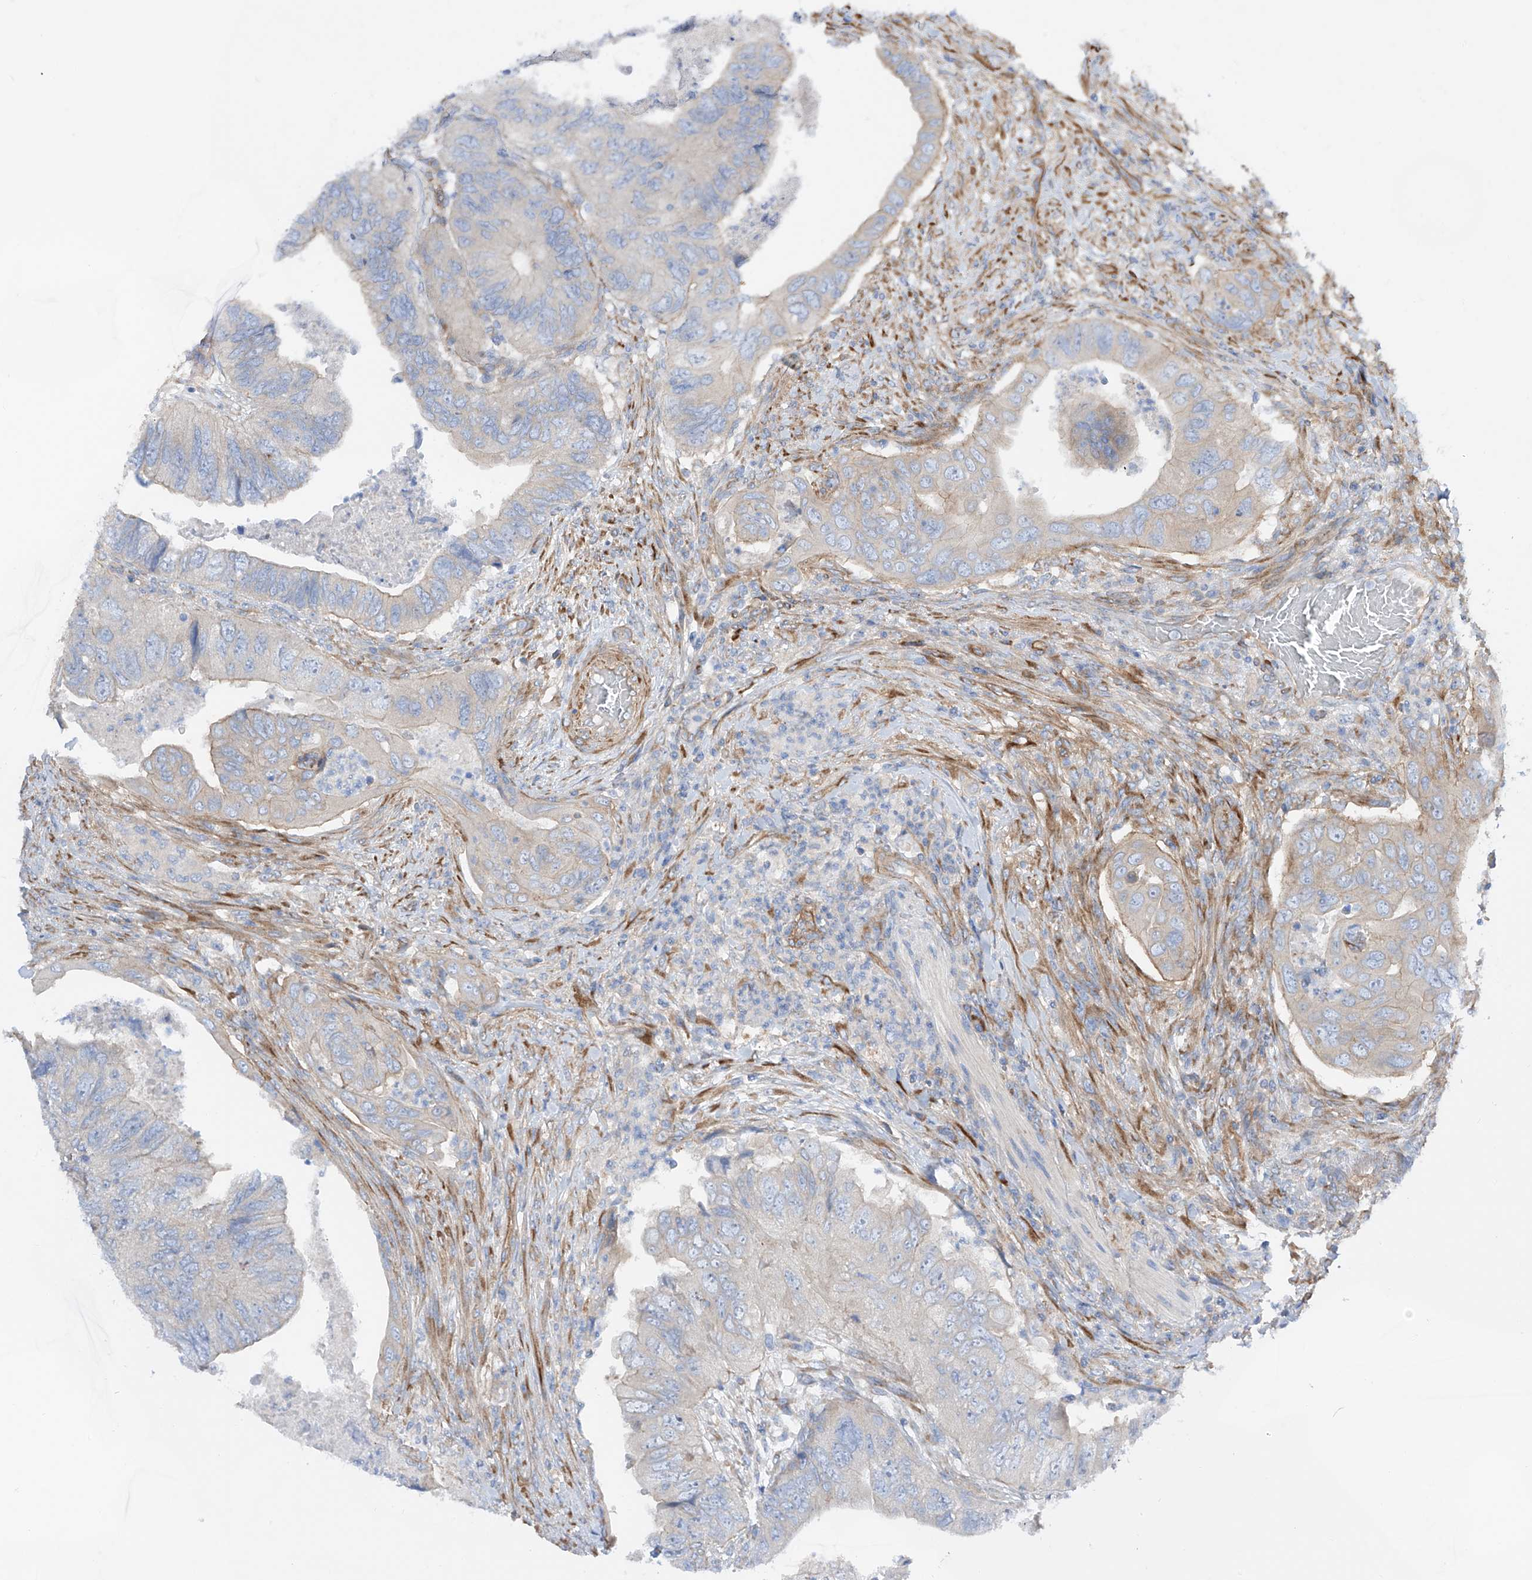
{"staining": {"intensity": "negative", "quantity": "none", "location": "none"}, "tissue": "colorectal cancer", "cell_type": "Tumor cells", "image_type": "cancer", "snomed": [{"axis": "morphology", "description": "Adenocarcinoma, NOS"}, {"axis": "topography", "description": "Rectum"}], "caption": "Immunohistochemical staining of colorectal adenocarcinoma reveals no significant staining in tumor cells.", "gene": "LCA5", "patient": {"sex": "male", "age": 63}}